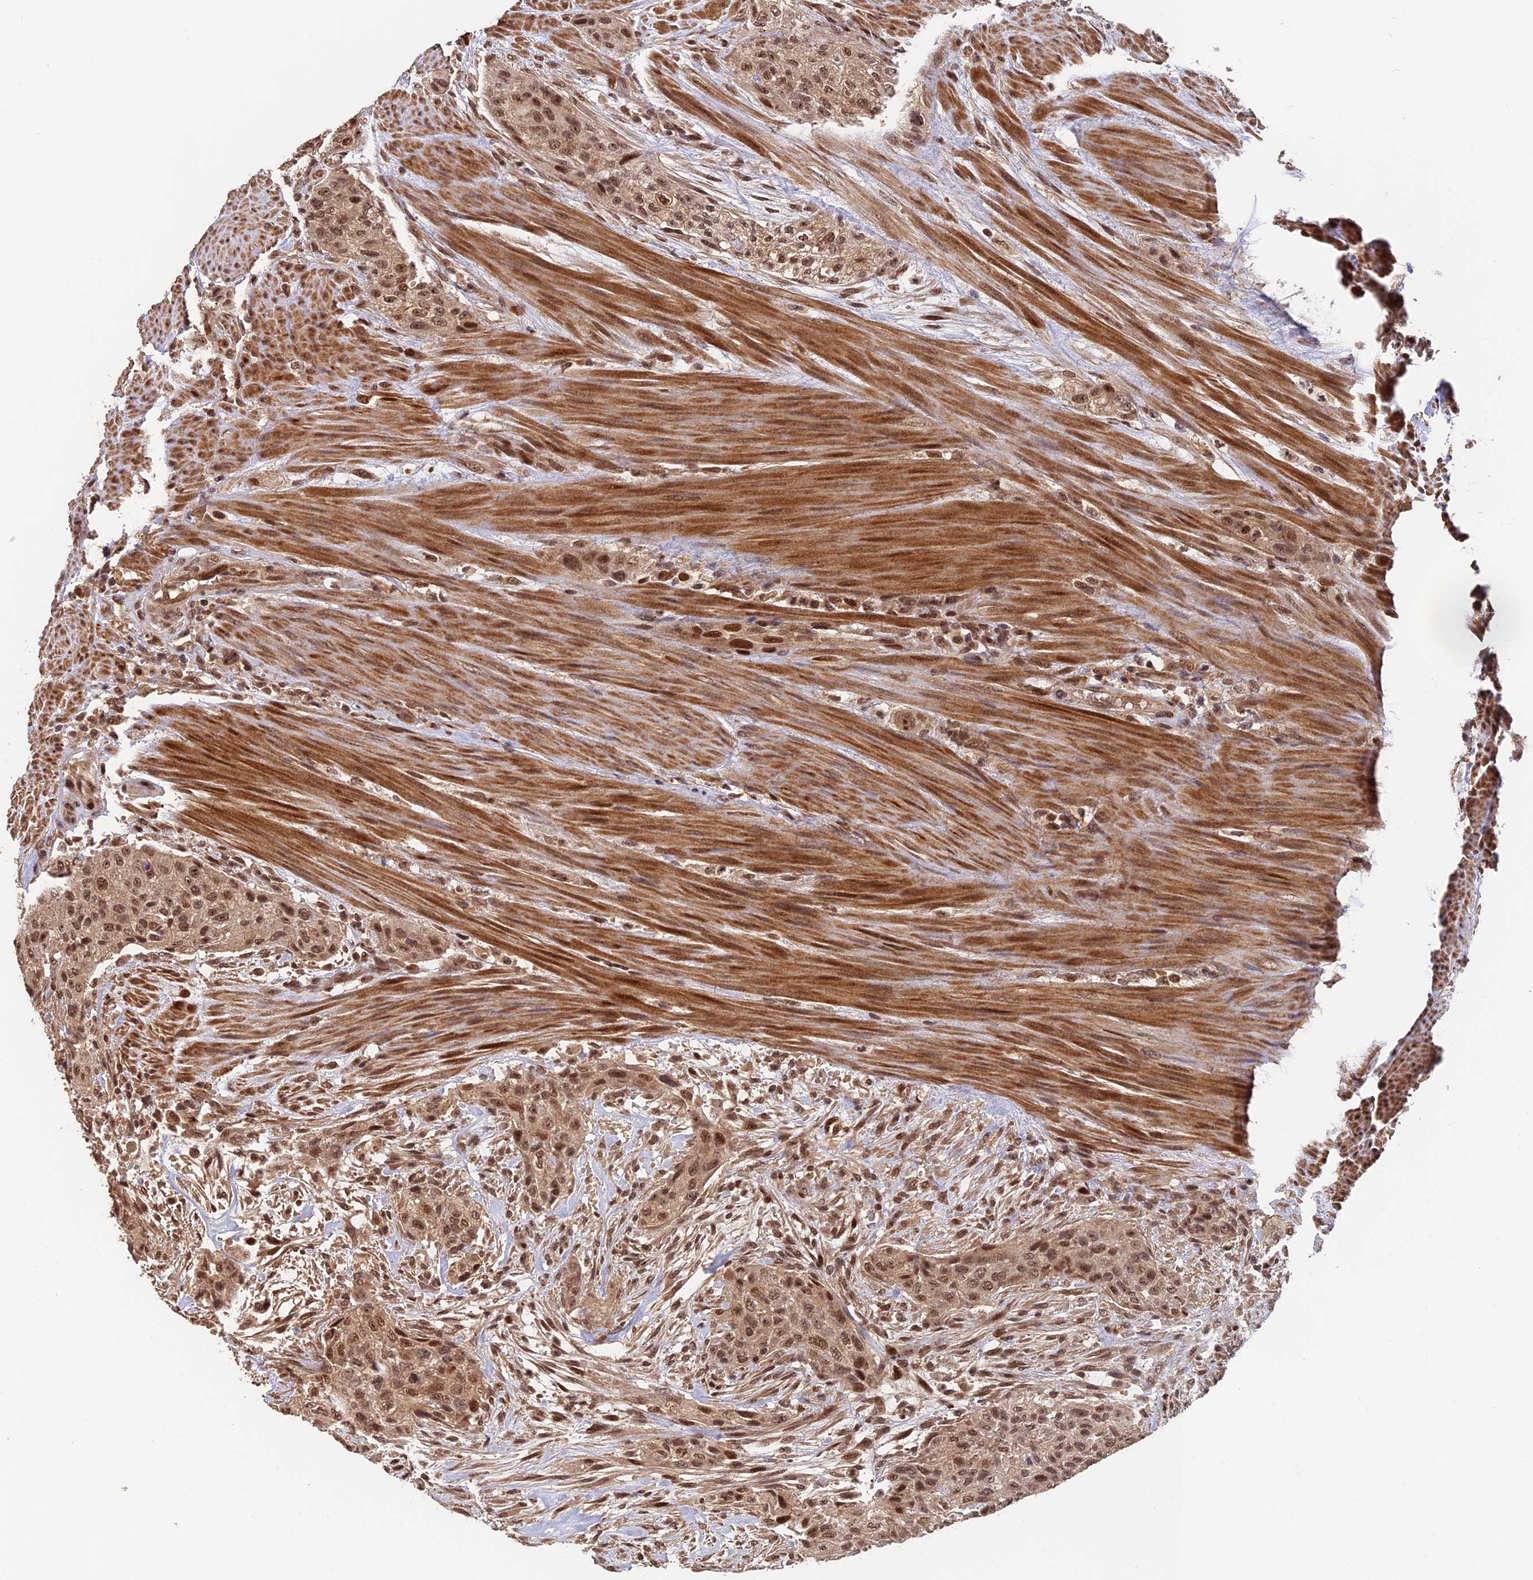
{"staining": {"intensity": "moderate", "quantity": ">75%", "location": "cytoplasmic/membranous,nuclear"}, "tissue": "urothelial cancer", "cell_type": "Tumor cells", "image_type": "cancer", "snomed": [{"axis": "morphology", "description": "Urothelial carcinoma, High grade"}, {"axis": "topography", "description": "Urinary bladder"}], "caption": "Immunohistochemistry (IHC) of human urothelial cancer shows medium levels of moderate cytoplasmic/membranous and nuclear staining in about >75% of tumor cells.", "gene": "OSBPL1A", "patient": {"sex": "male", "age": 35}}